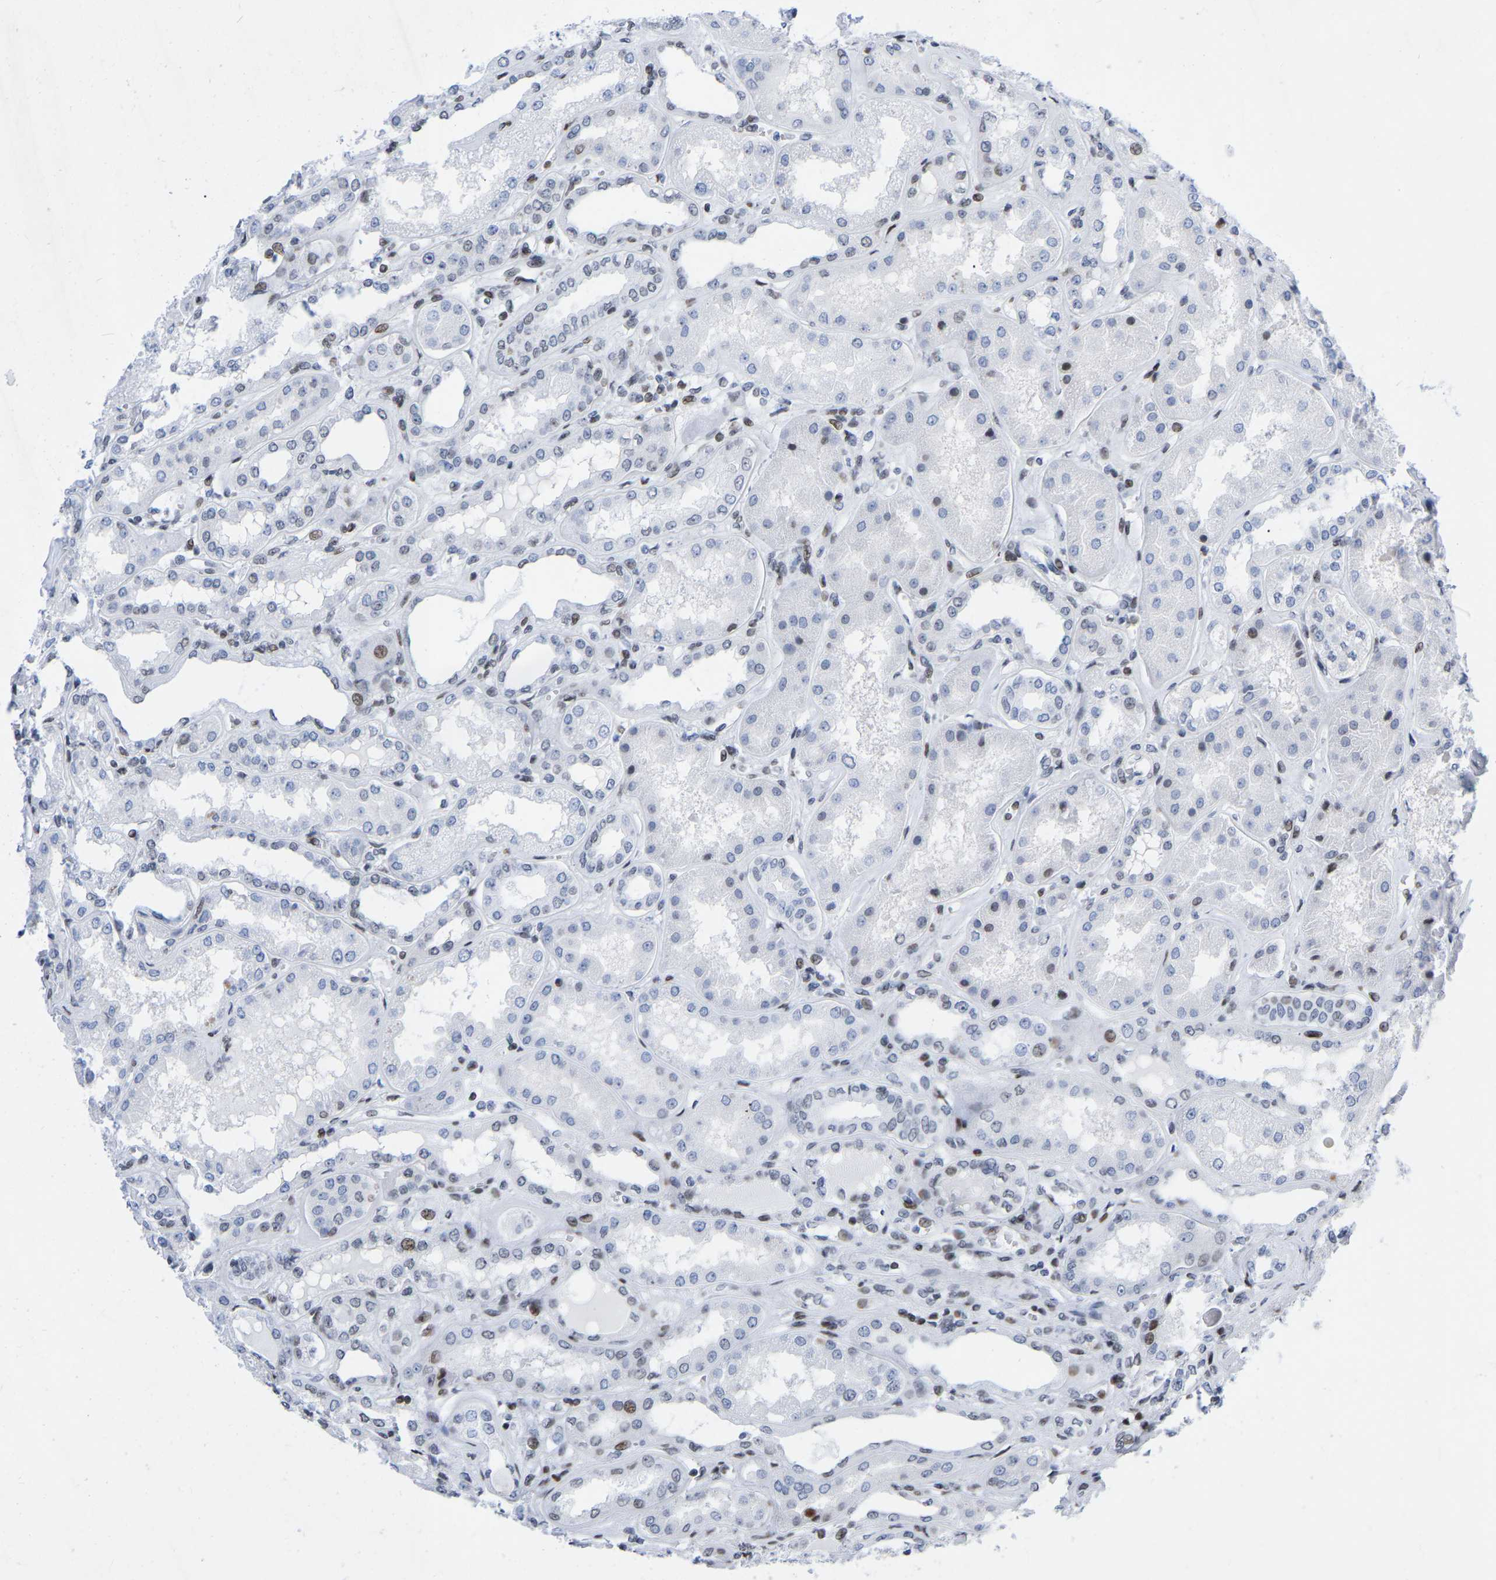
{"staining": {"intensity": "moderate", "quantity": "25%-75%", "location": "nuclear"}, "tissue": "kidney", "cell_type": "Cells in glomeruli", "image_type": "normal", "snomed": [{"axis": "morphology", "description": "Normal tissue, NOS"}, {"axis": "topography", "description": "Kidney"}], "caption": "Cells in glomeruli show medium levels of moderate nuclear positivity in approximately 25%-75% of cells in unremarkable human kidney.", "gene": "PRCC", "patient": {"sex": "female", "age": 56}}